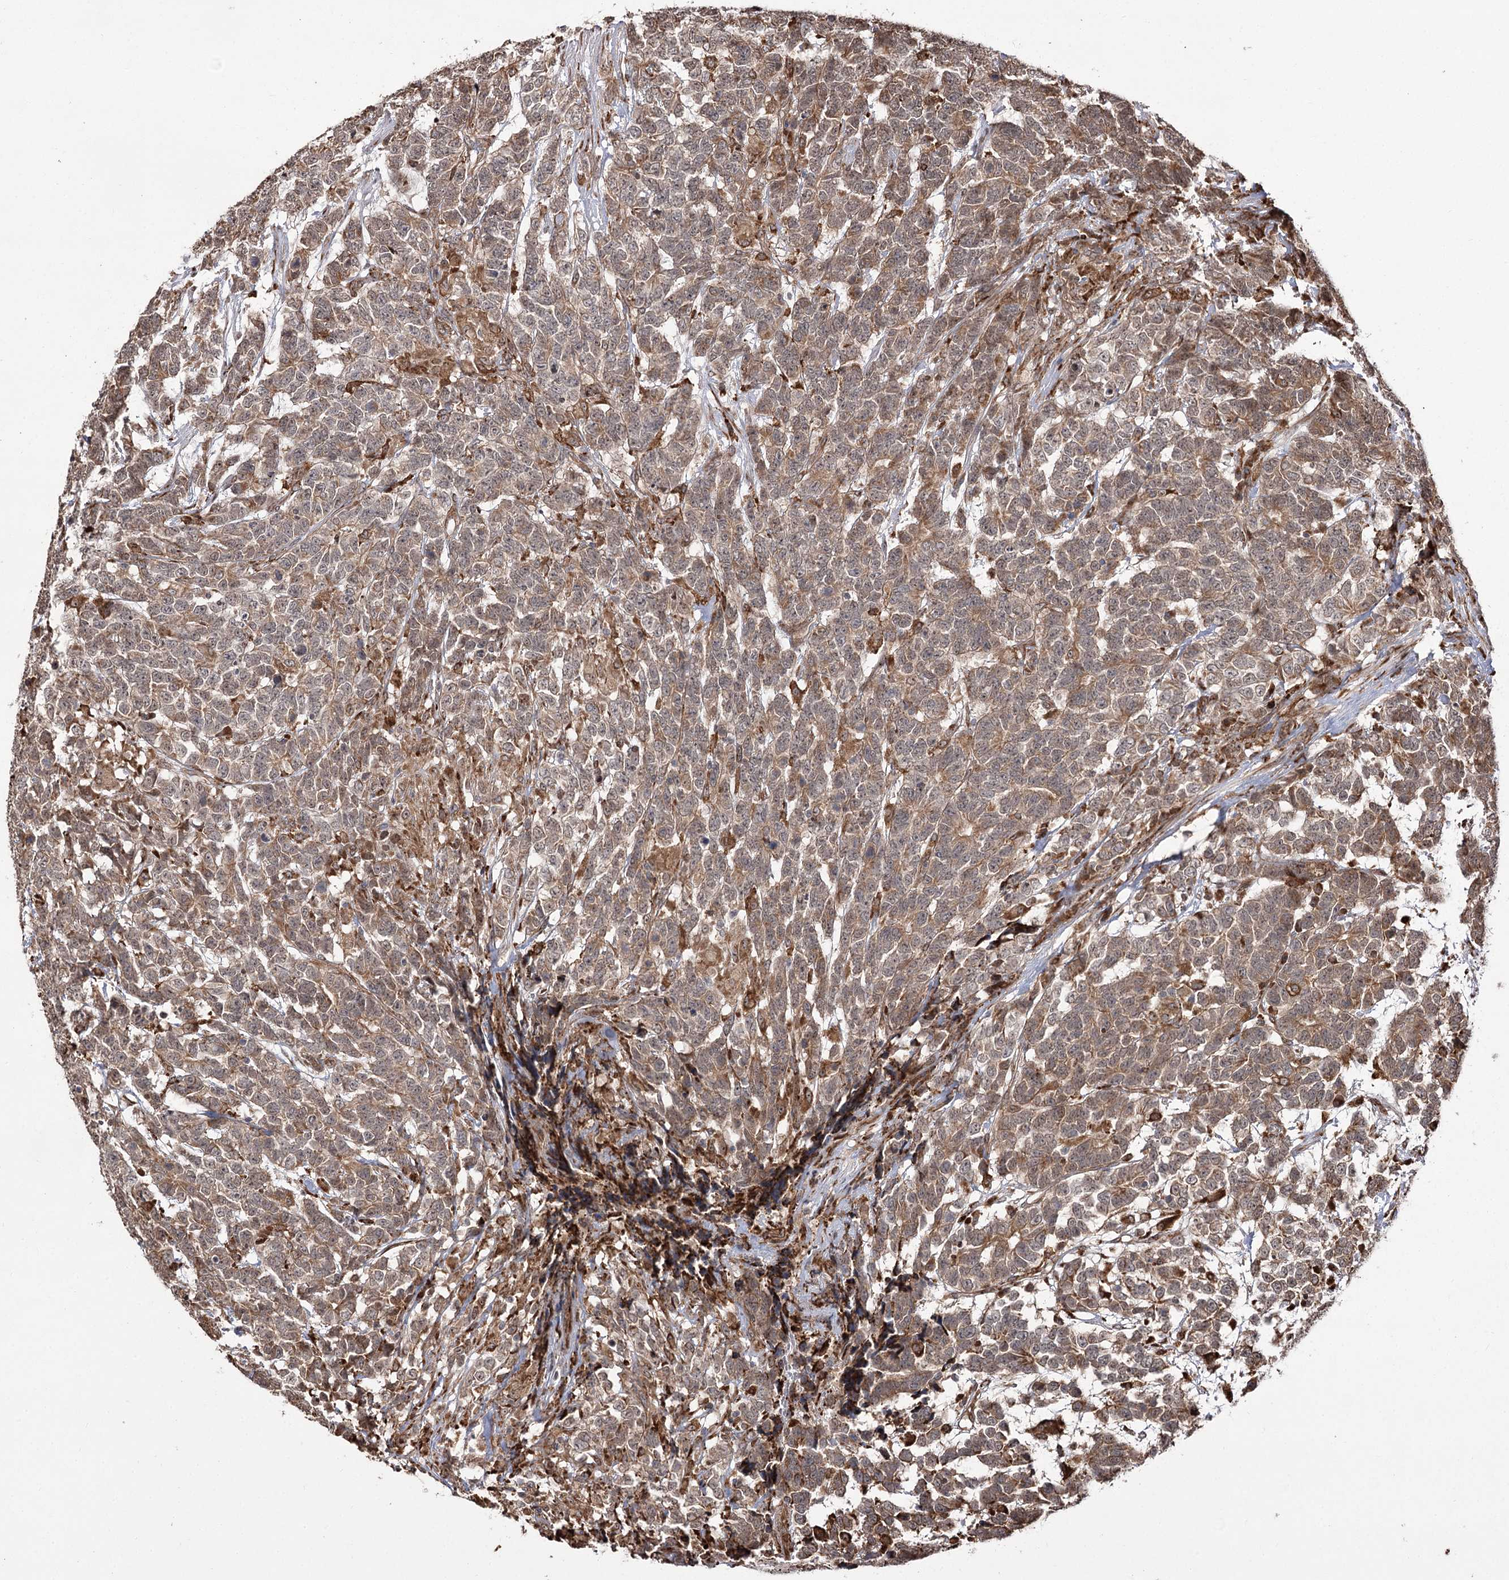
{"staining": {"intensity": "weak", "quantity": ">75%", "location": "cytoplasmic/membranous"}, "tissue": "testis cancer", "cell_type": "Tumor cells", "image_type": "cancer", "snomed": [{"axis": "morphology", "description": "Carcinoma, Embryonal, NOS"}, {"axis": "topography", "description": "Testis"}], "caption": "A brown stain highlights weak cytoplasmic/membranous positivity of a protein in testis embryonal carcinoma tumor cells. (DAB IHC, brown staining for protein, blue staining for nuclei).", "gene": "FANCL", "patient": {"sex": "male", "age": 26}}